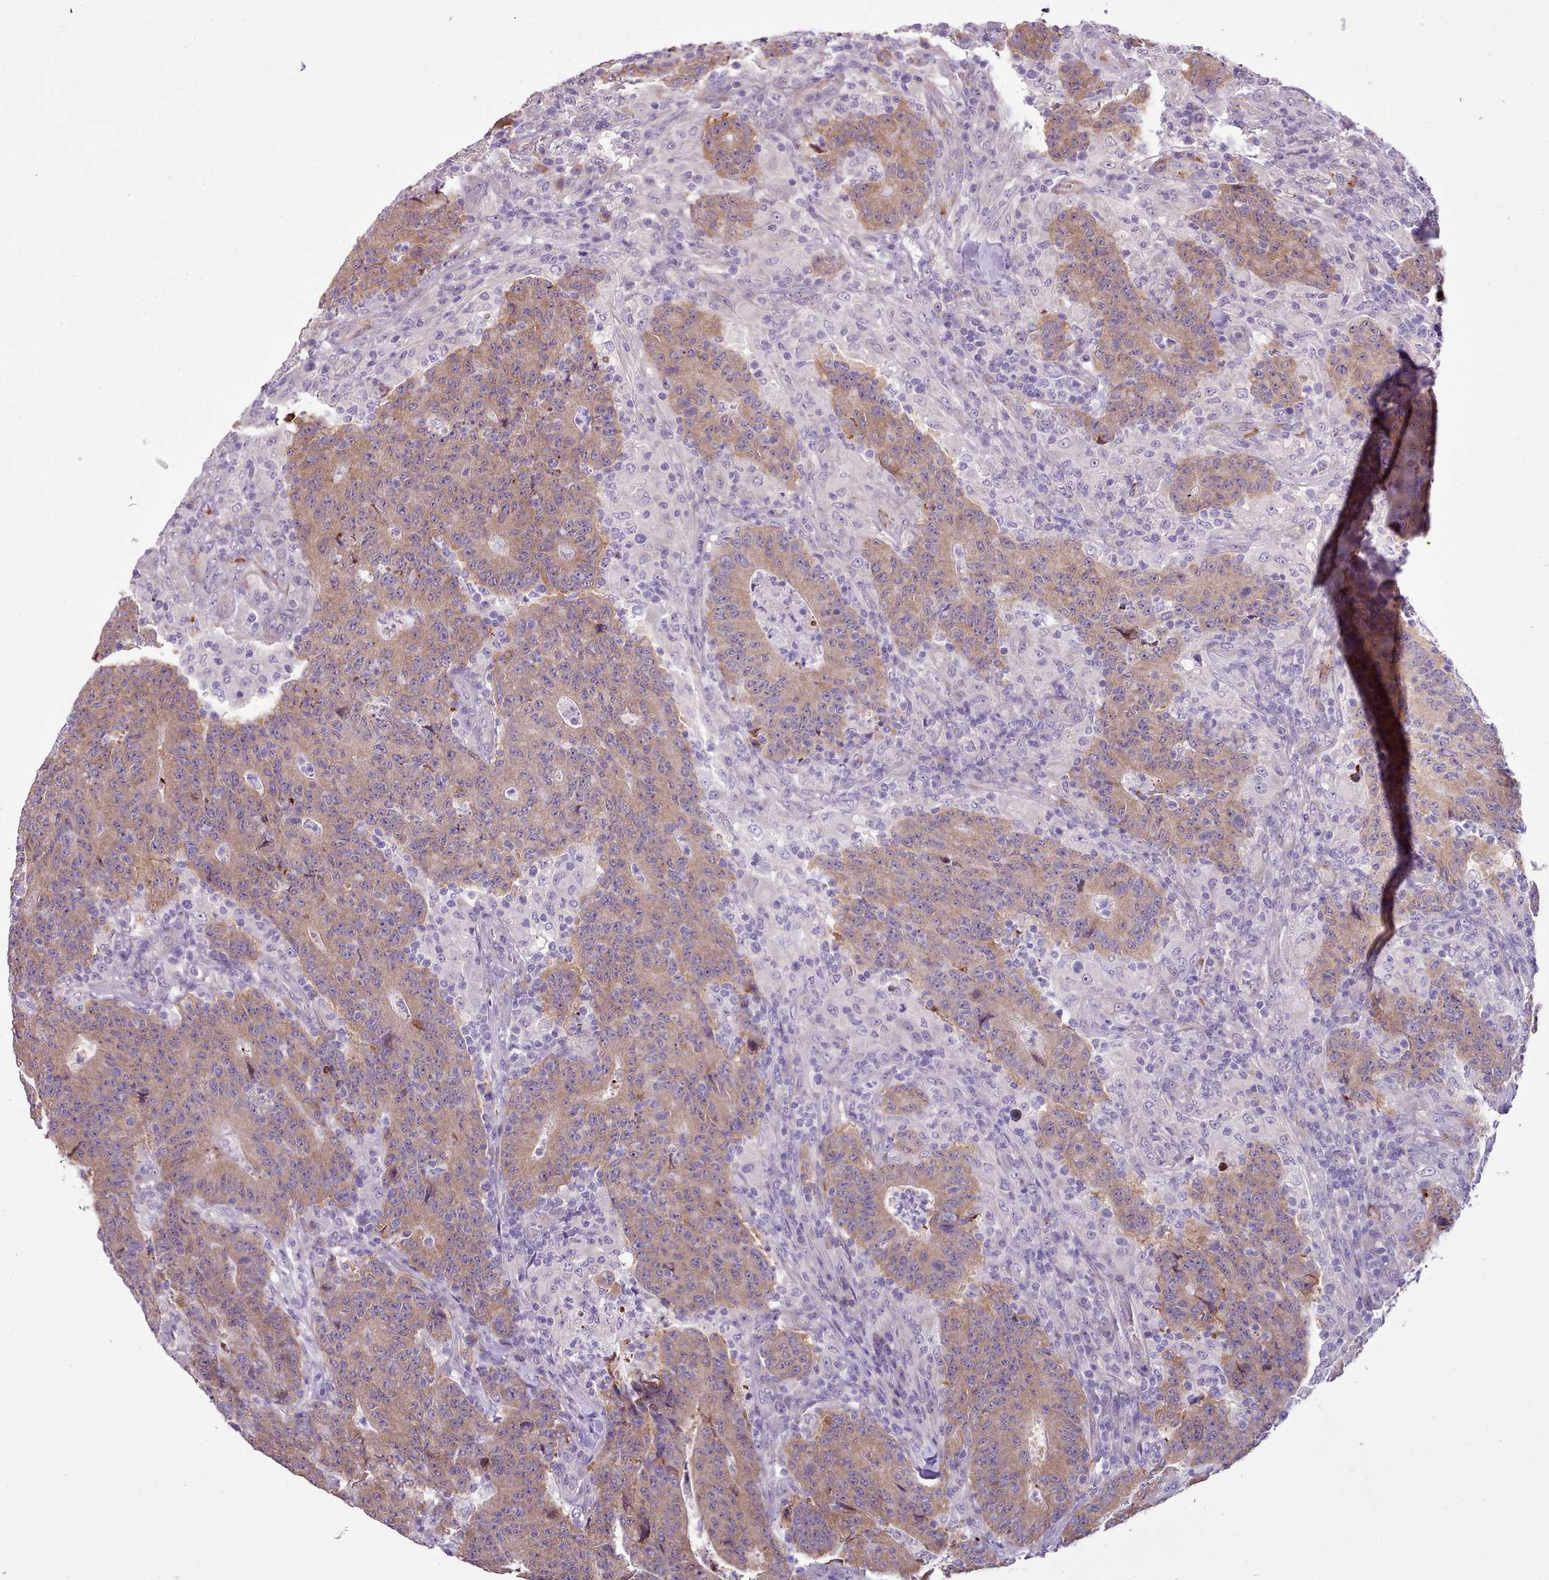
{"staining": {"intensity": "moderate", "quantity": ">75%", "location": "cytoplasmic/membranous"}, "tissue": "colorectal cancer", "cell_type": "Tumor cells", "image_type": "cancer", "snomed": [{"axis": "morphology", "description": "Adenocarcinoma, NOS"}, {"axis": "topography", "description": "Colon"}], "caption": "A micrograph of human colorectal adenocarcinoma stained for a protein shows moderate cytoplasmic/membranous brown staining in tumor cells.", "gene": "SETX", "patient": {"sex": "female", "age": 75}}